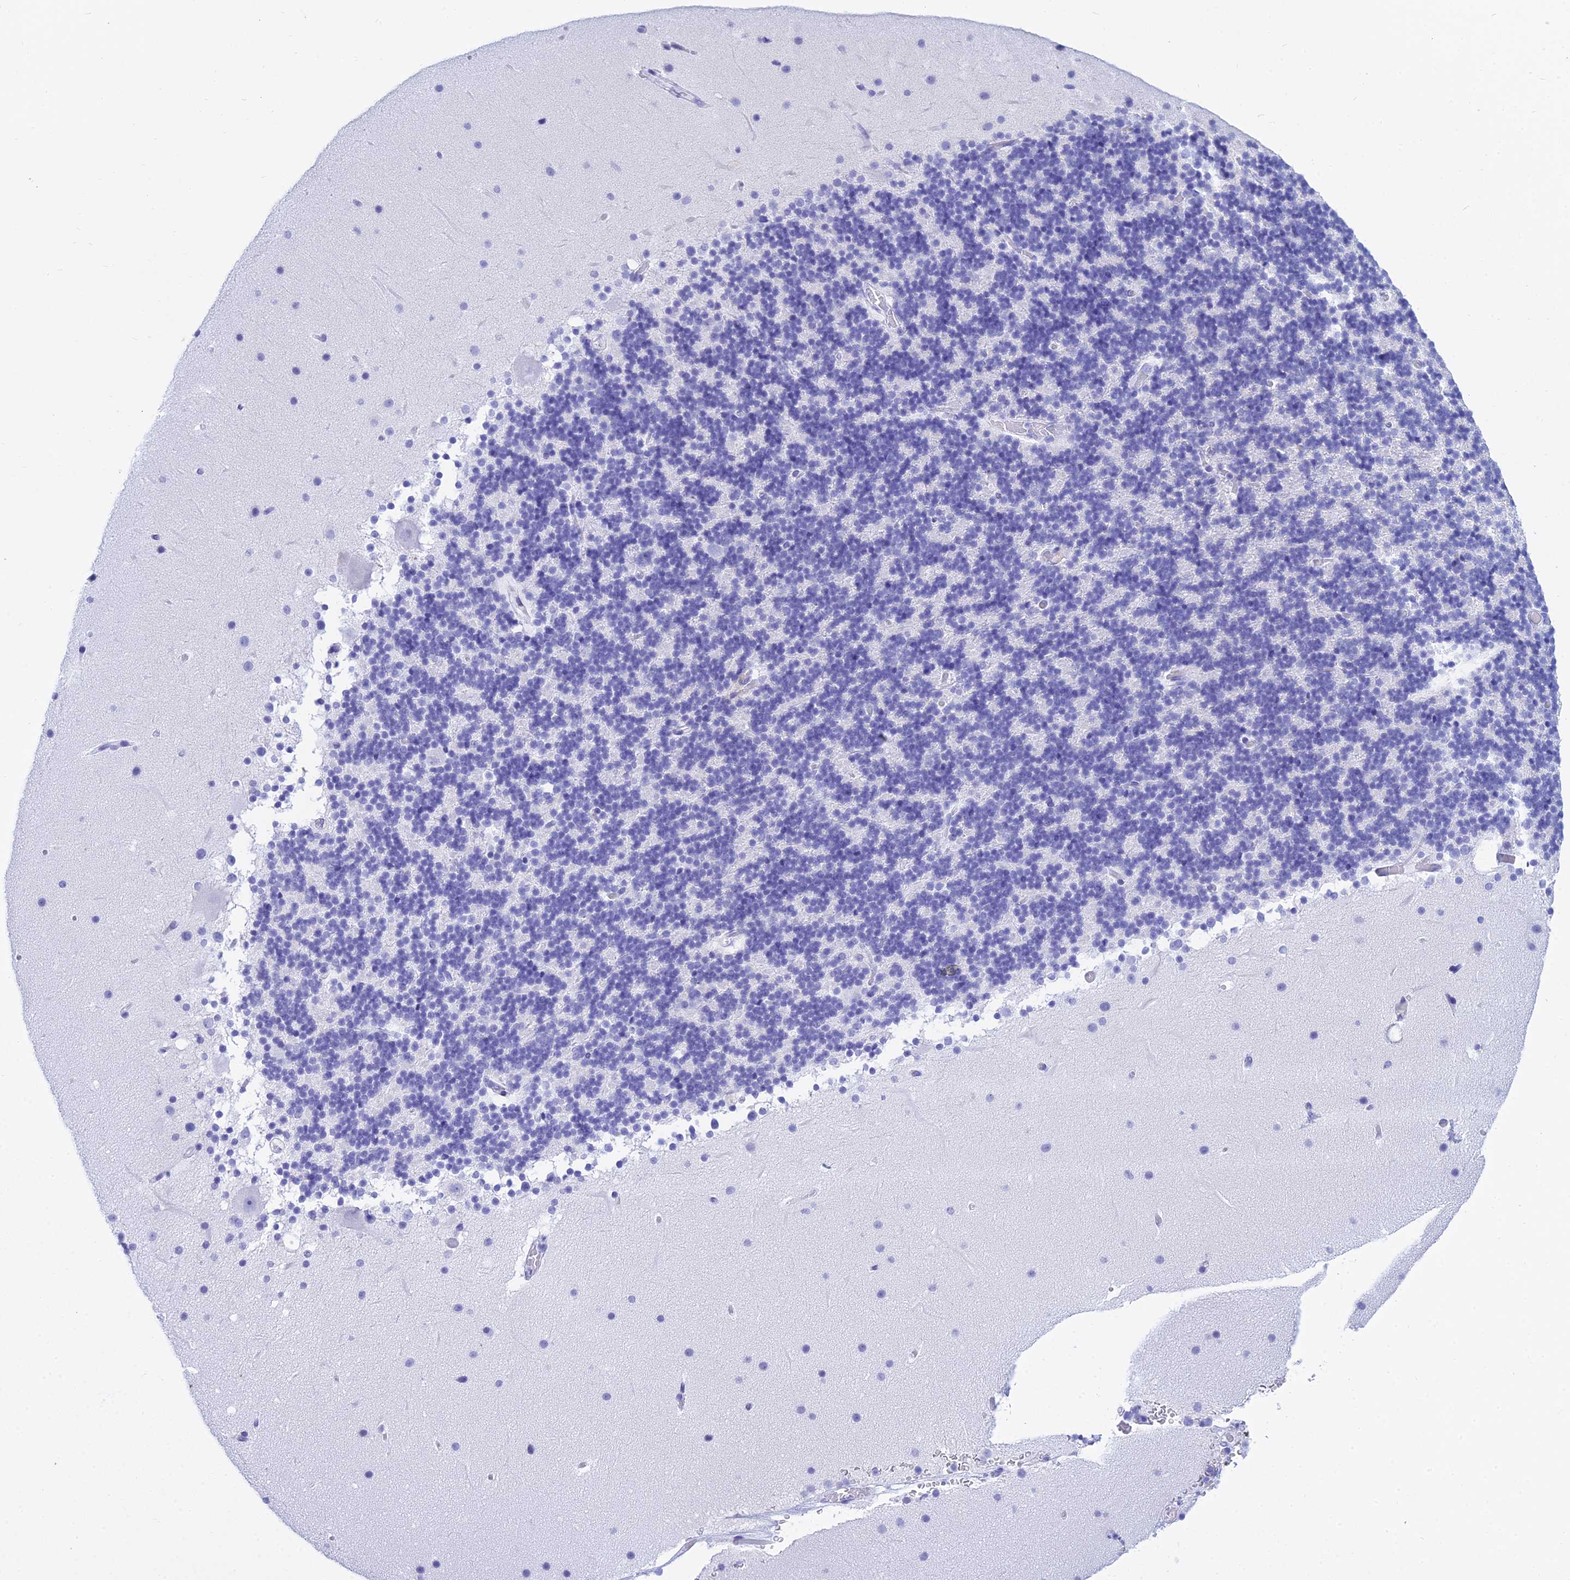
{"staining": {"intensity": "negative", "quantity": "none", "location": "none"}, "tissue": "cerebellum", "cell_type": "Cells in granular layer", "image_type": "normal", "snomed": [{"axis": "morphology", "description": "Normal tissue, NOS"}, {"axis": "topography", "description": "Cerebellum"}], "caption": "Immunohistochemical staining of benign human cerebellum exhibits no significant expression in cells in granular layer.", "gene": "PATE4", "patient": {"sex": "male", "age": 57}}